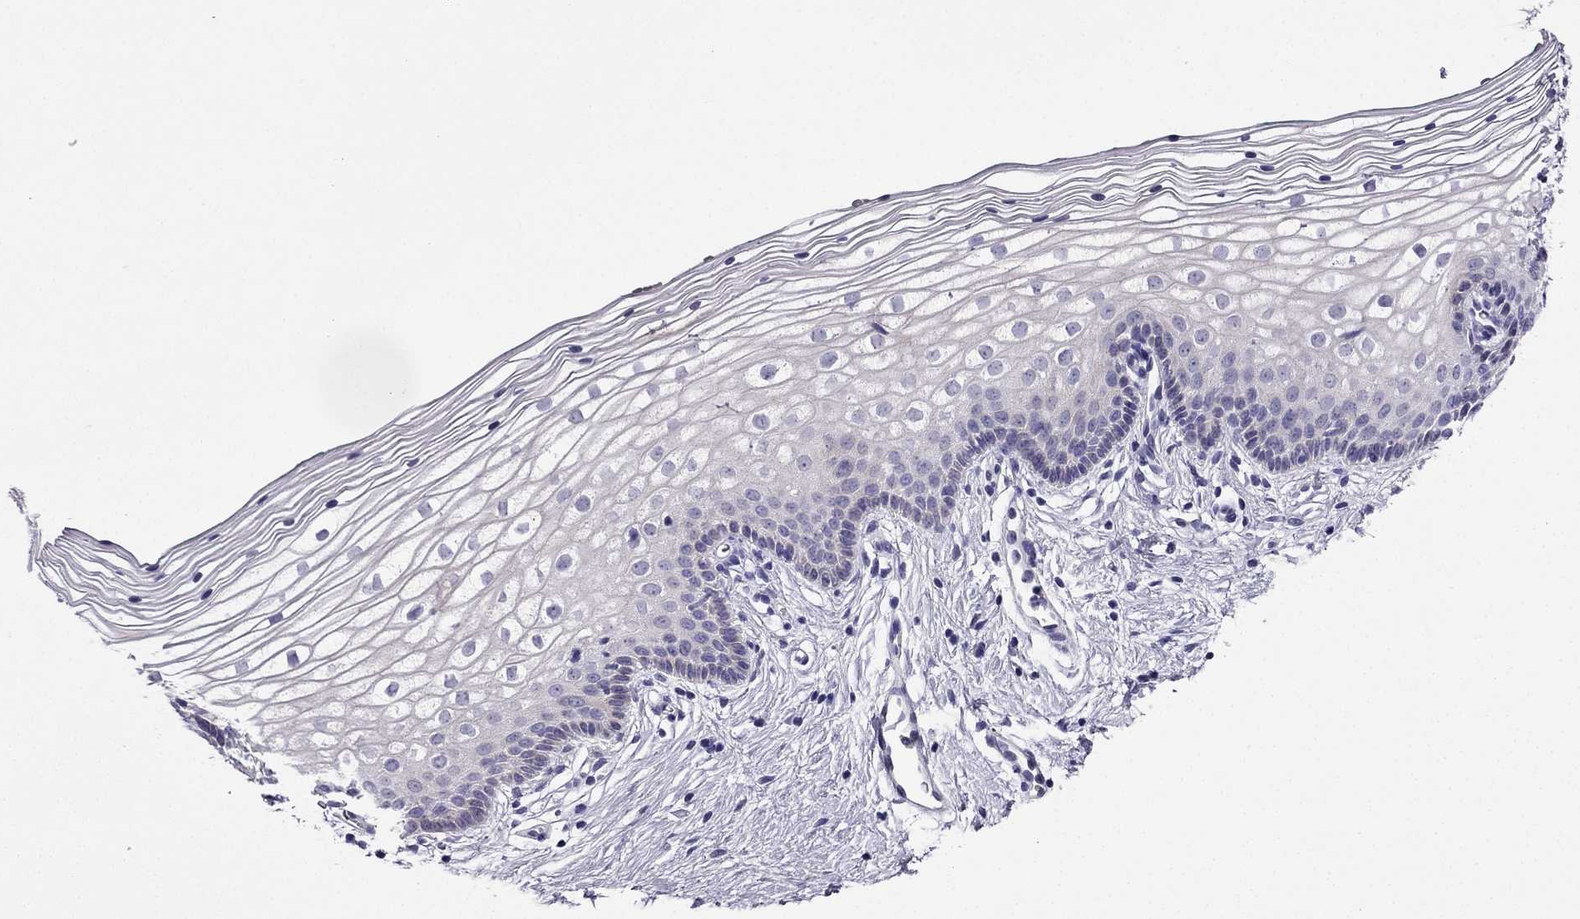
{"staining": {"intensity": "negative", "quantity": "none", "location": "none"}, "tissue": "vagina", "cell_type": "Squamous epithelial cells", "image_type": "normal", "snomed": [{"axis": "morphology", "description": "Normal tissue, NOS"}, {"axis": "topography", "description": "Vagina"}], "caption": "This photomicrograph is of benign vagina stained with immunohistochemistry to label a protein in brown with the nuclei are counter-stained blue. There is no expression in squamous epithelial cells. (Immunohistochemistry, brightfield microscopy, high magnification).", "gene": "KCNJ10", "patient": {"sex": "female", "age": 36}}